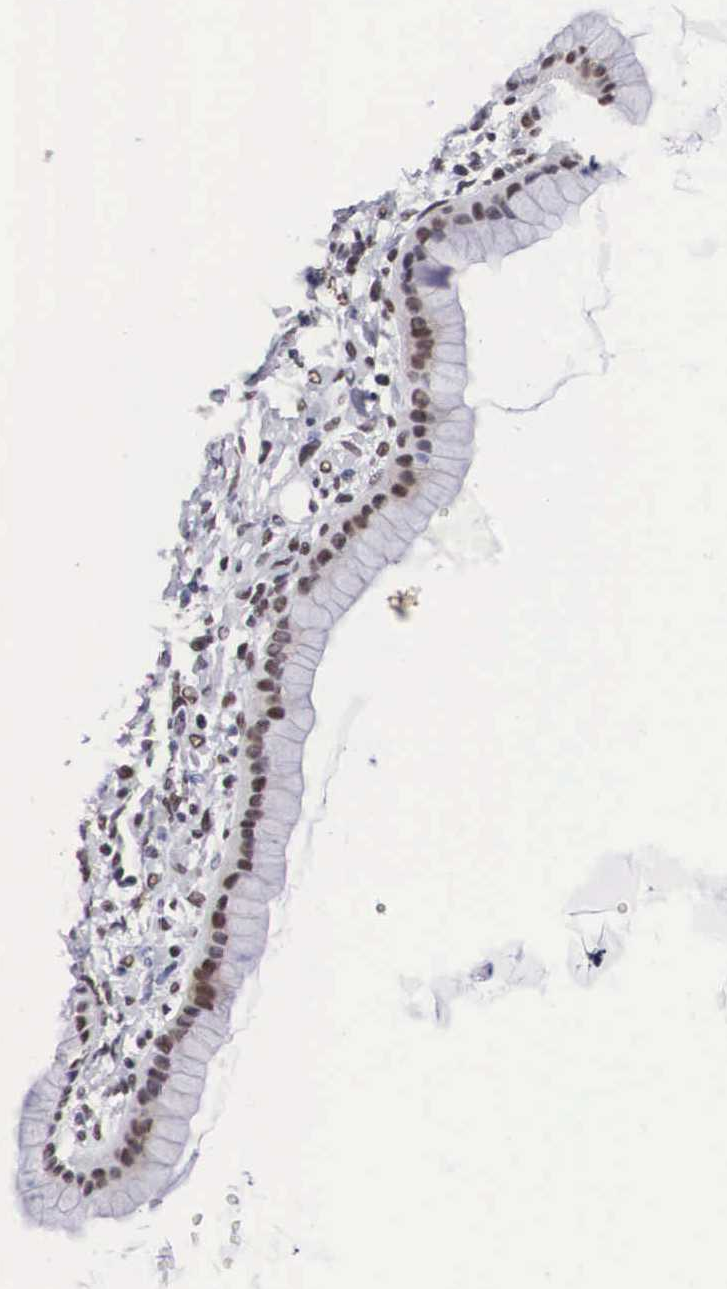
{"staining": {"intensity": "moderate", "quantity": ">75%", "location": "nuclear"}, "tissue": "ovarian cancer", "cell_type": "Tumor cells", "image_type": "cancer", "snomed": [{"axis": "morphology", "description": "Cystadenocarcinoma, mucinous, NOS"}, {"axis": "topography", "description": "Ovary"}], "caption": "Protein expression analysis of ovarian mucinous cystadenocarcinoma demonstrates moderate nuclear staining in approximately >75% of tumor cells.", "gene": "SF3A1", "patient": {"sex": "female", "age": 25}}